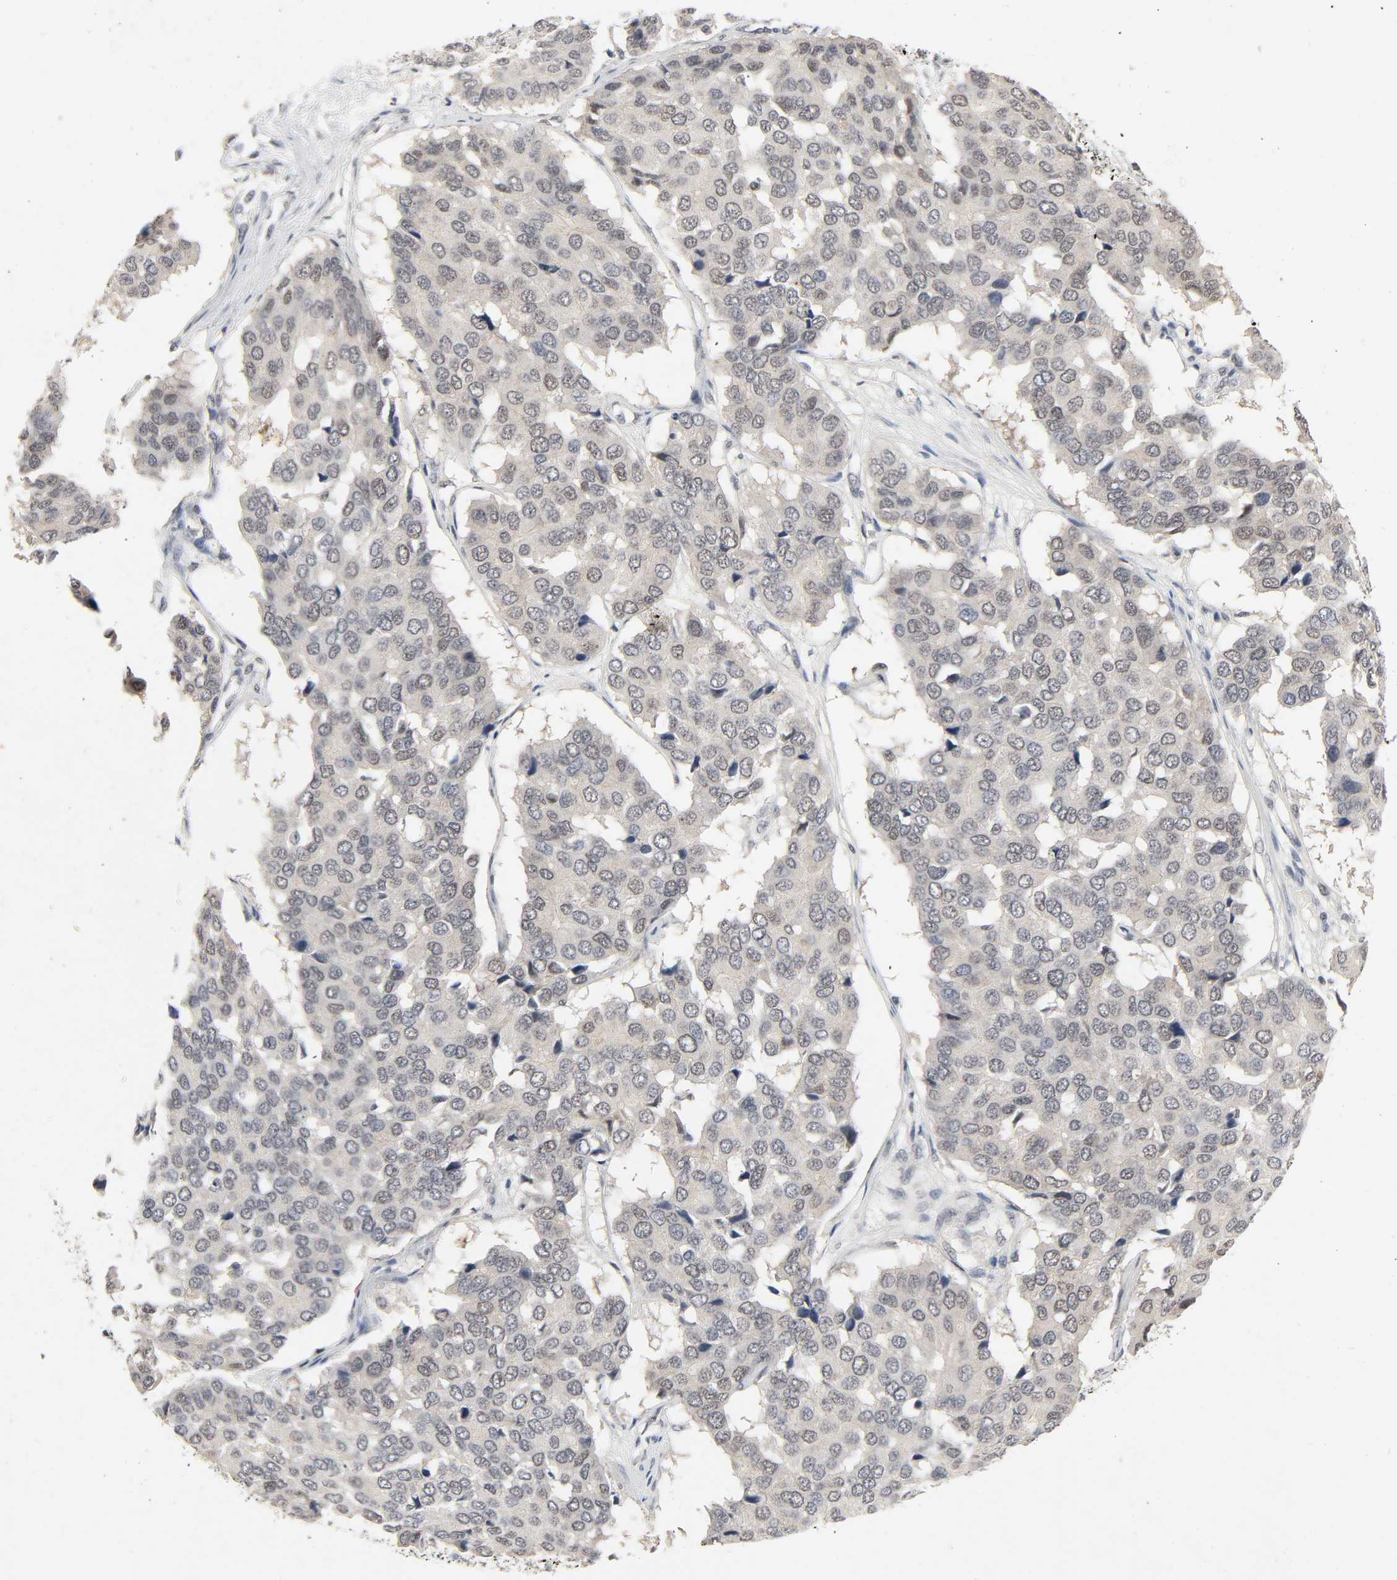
{"staining": {"intensity": "weak", "quantity": "25%-75%", "location": "nuclear"}, "tissue": "pancreatic cancer", "cell_type": "Tumor cells", "image_type": "cancer", "snomed": [{"axis": "morphology", "description": "Adenocarcinoma, NOS"}, {"axis": "topography", "description": "Pancreas"}], "caption": "Immunohistochemical staining of human pancreatic cancer displays low levels of weak nuclear expression in approximately 25%-75% of tumor cells.", "gene": "MAPKAPK5", "patient": {"sex": "male", "age": 50}}